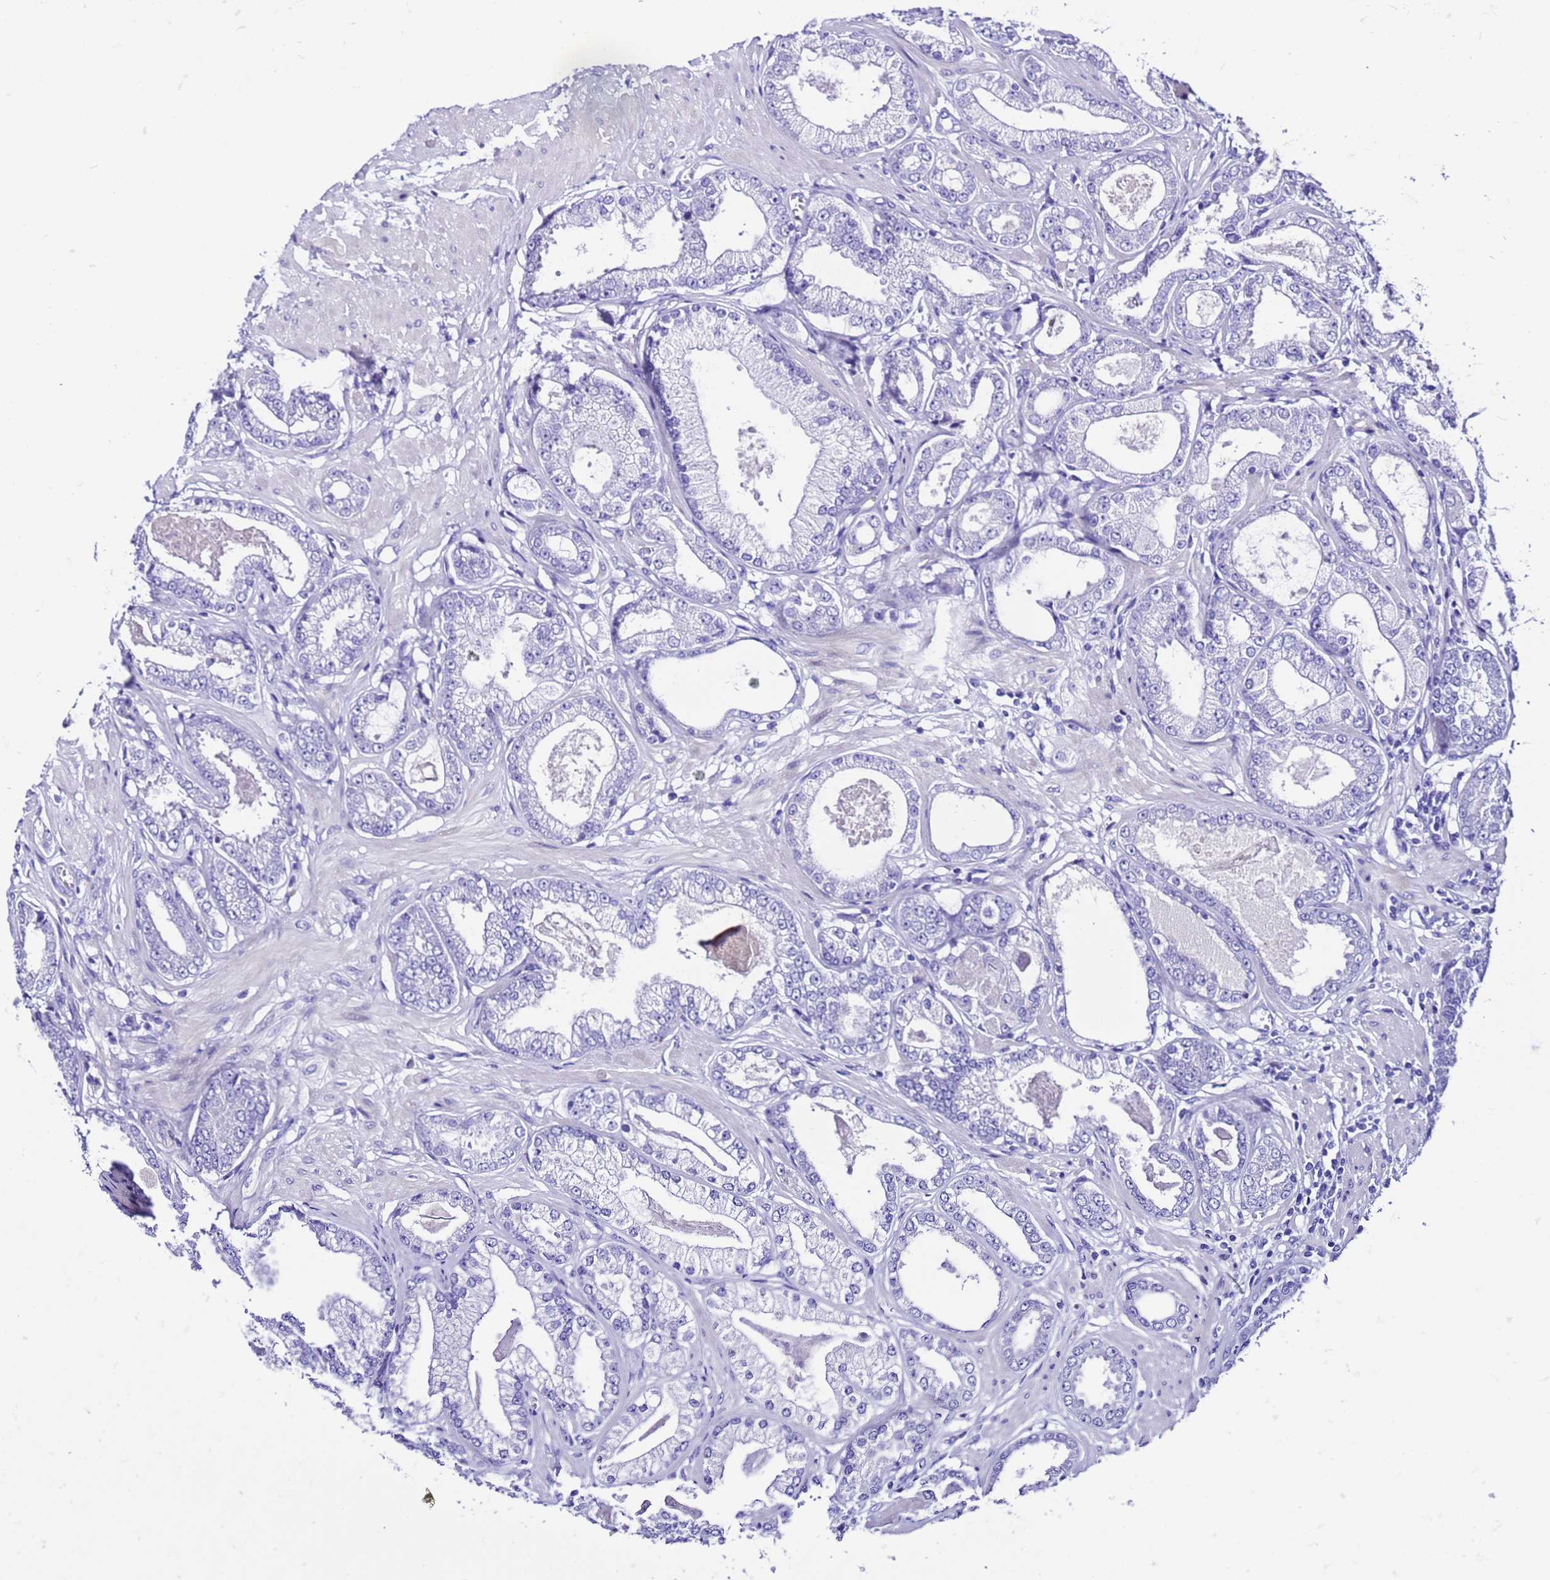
{"staining": {"intensity": "negative", "quantity": "none", "location": "none"}, "tissue": "prostate cancer", "cell_type": "Tumor cells", "image_type": "cancer", "snomed": [{"axis": "morphology", "description": "Adenocarcinoma, Low grade"}, {"axis": "topography", "description": "Prostate"}], "caption": "This is an immunohistochemistry histopathology image of human prostate cancer (low-grade adenocarcinoma). There is no expression in tumor cells.", "gene": "ZNF417", "patient": {"sex": "male", "age": 64}}